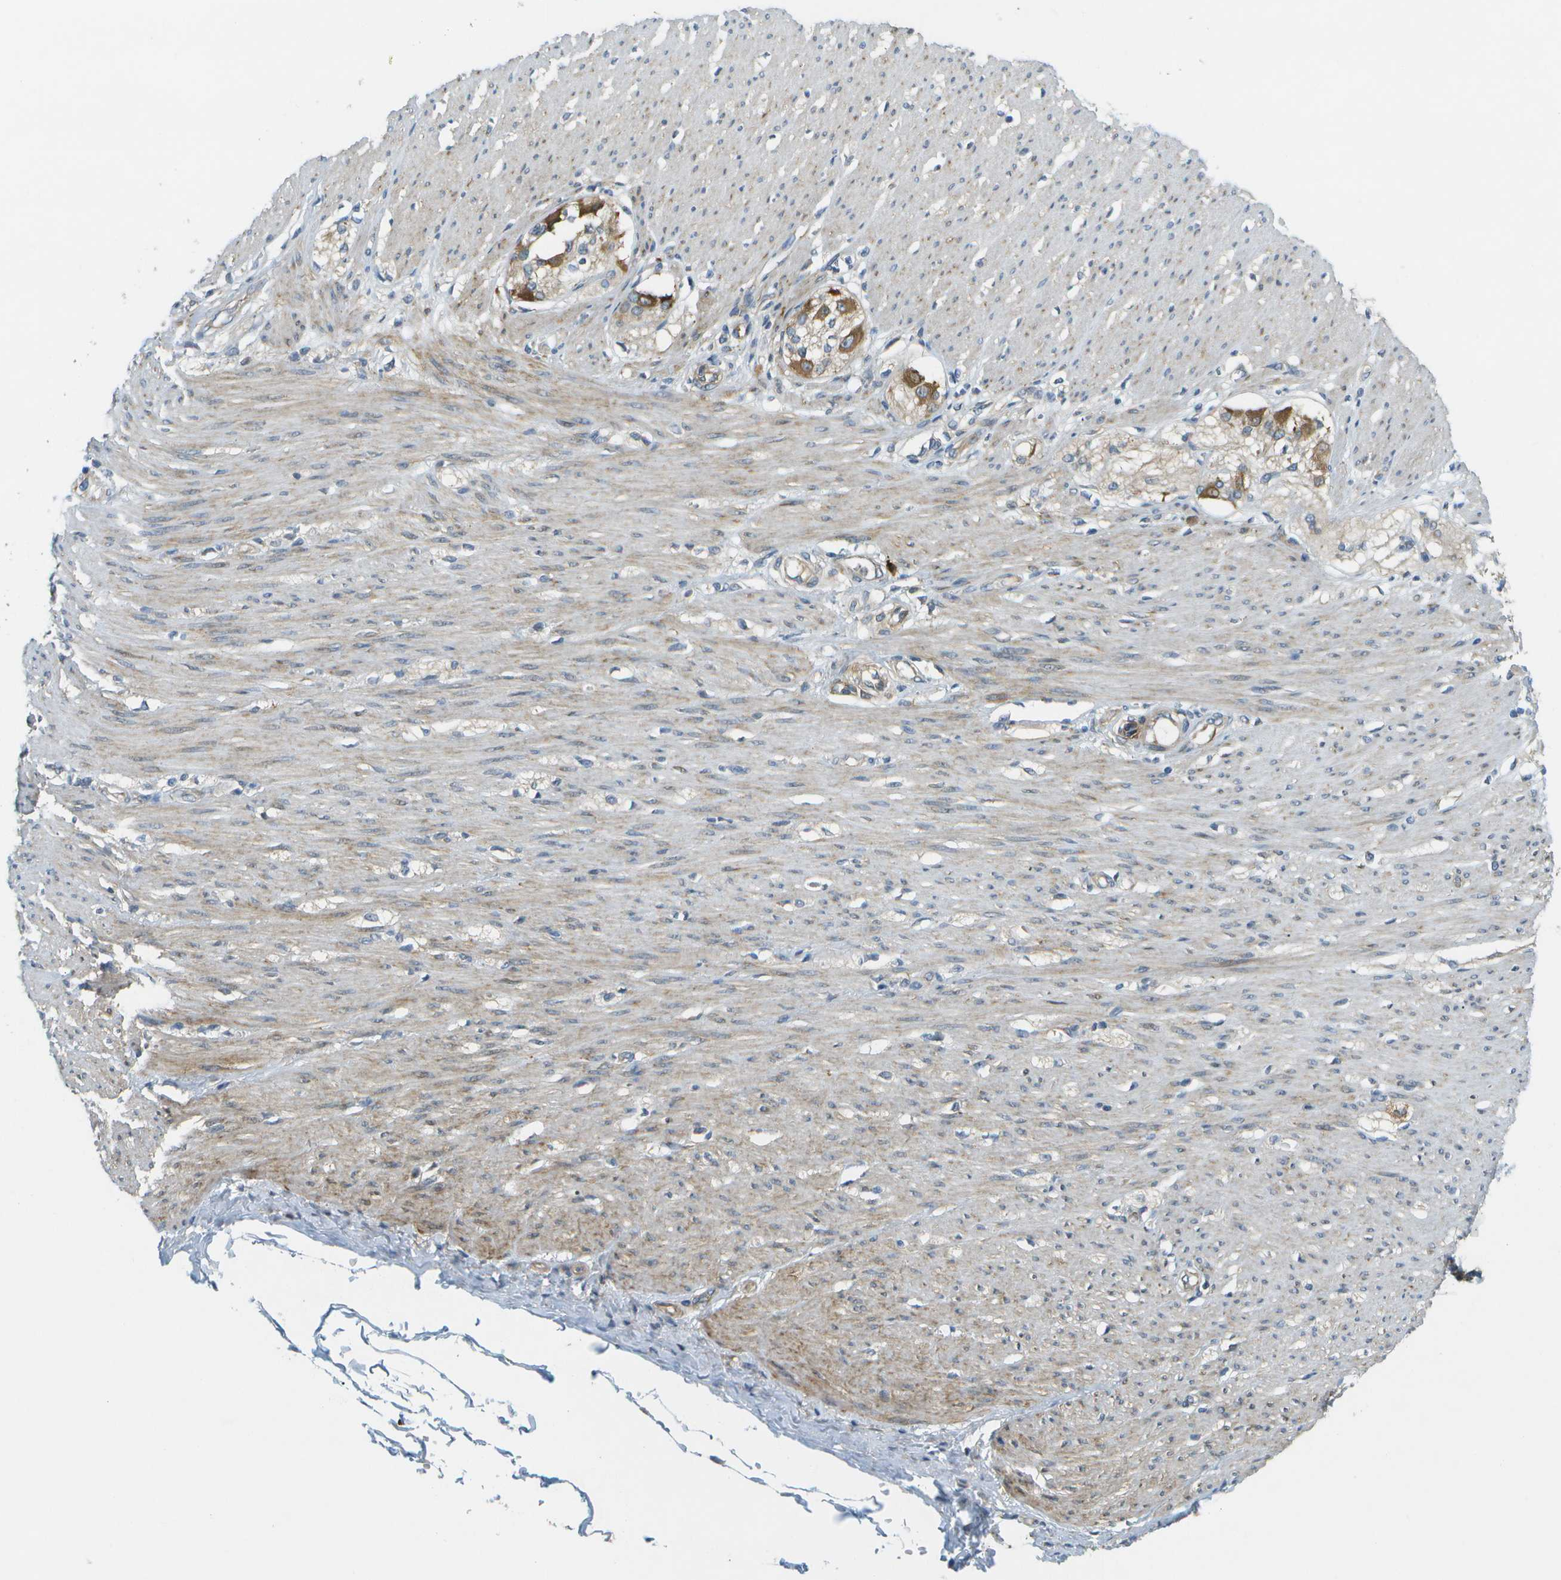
{"staining": {"intensity": "negative", "quantity": "none", "location": "none"}, "tissue": "adipose tissue", "cell_type": "Adipocytes", "image_type": "normal", "snomed": [{"axis": "morphology", "description": "Normal tissue, NOS"}, {"axis": "morphology", "description": "Adenocarcinoma, NOS"}, {"axis": "topography", "description": "Colon"}, {"axis": "topography", "description": "Peripheral nerve tissue"}], "caption": "IHC of unremarkable human adipose tissue exhibits no positivity in adipocytes. (Brightfield microscopy of DAB IHC at high magnification).", "gene": "WNK2", "patient": {"sex": "male", "age": 14}}